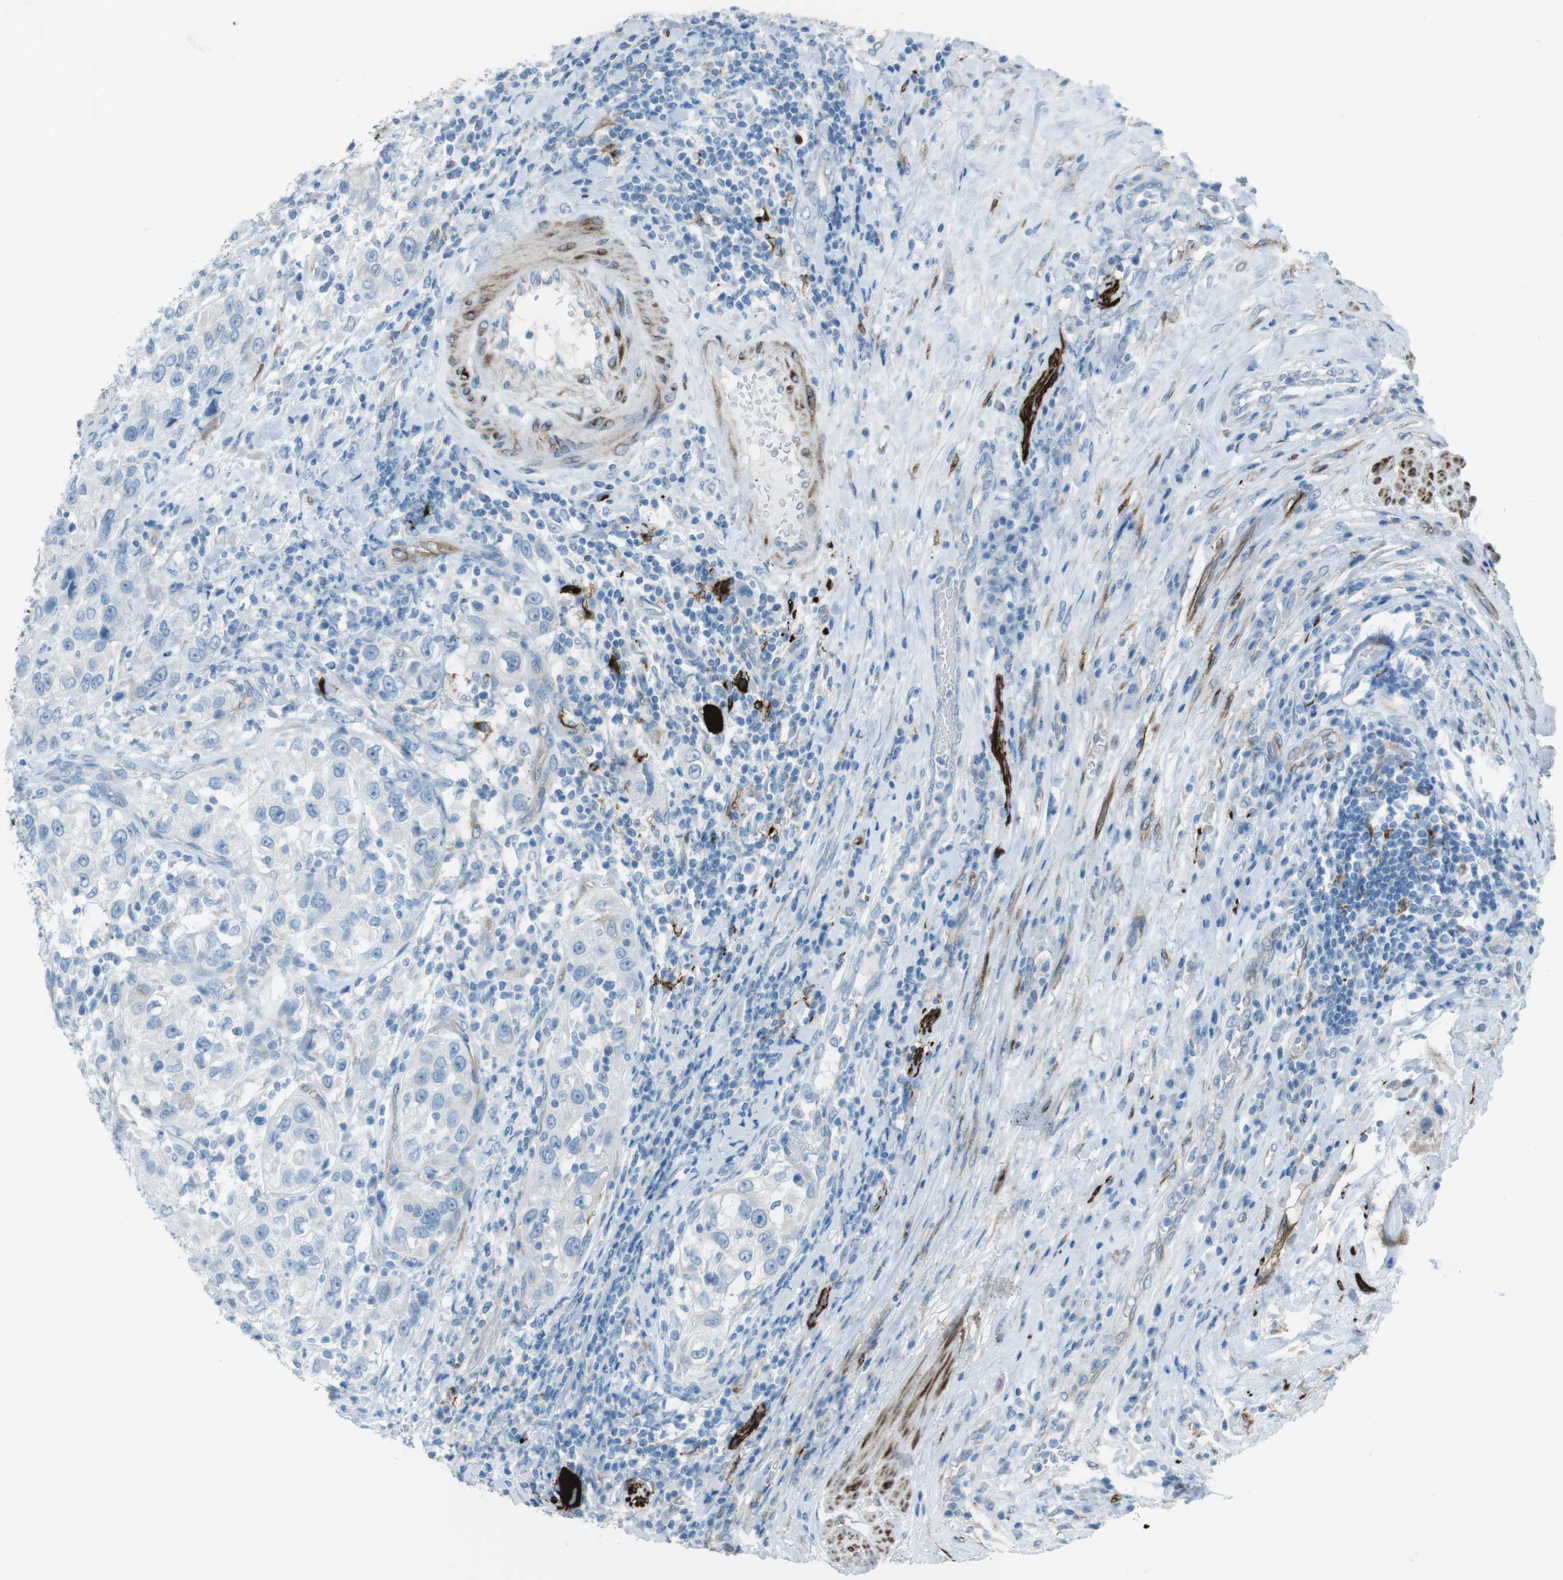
{"staining": {"intensity": "strong", "quantity": "<25%", "location": "cytoplasmic/membranous"}, "tissue": "urothelial cancer", "cell_type": "Tumor cells", "image_type": "cancer", "snomed": [{"axis": "morphology", "description": "Urothelial carcinoma, High grade"}, {"axis": "topography", "description": "Urinary bladder"}], "caption": "Protein expression analysis of human high-grade urothelial carcinoma reveals strong cytoplasmic/membranous expression in about <25% of tumor cells.", "gene": "TUBB2A", "patient": {"sex": "female", "age": 80}}